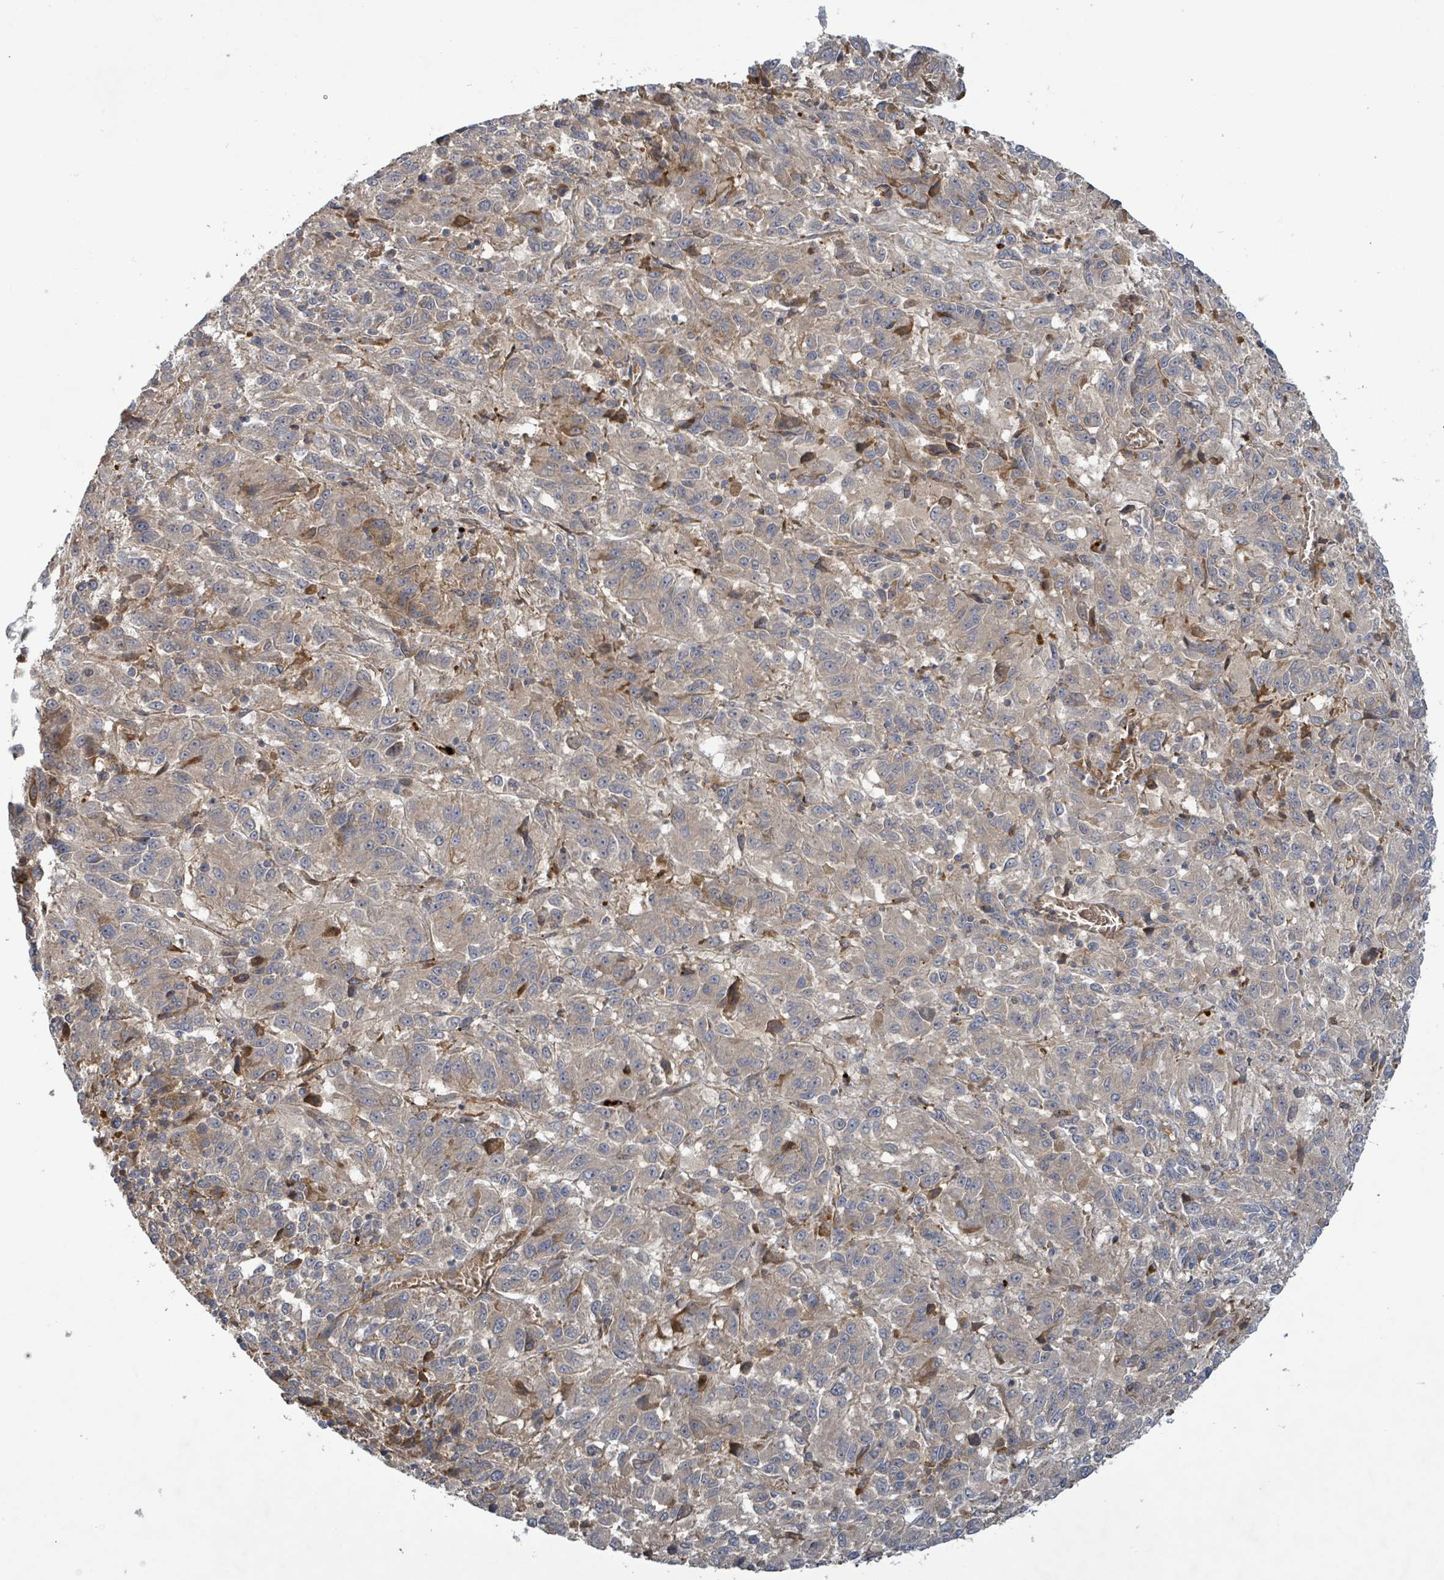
{"staining": {"intensity": "weak", "quantity": "<25%", "location": "cytoplasmic/membranous"}, "tissue": "melanoma", "cell_type": "Tumor cells", "image_type": "cancer", "snomed": [{"axis": "morphology", "description": "Malignant melanoma, Metastatic site"}, {"axis": "topography", "description": "Lung"}], "caption": "Tumor cells show no significant staining in melanoma. (DAB (3,3'-diaminobenzidine) immunohistochemistry (IHC), high magnification).", "gene": "STARD4", "patient": {"sex": "male", "age": 64}}